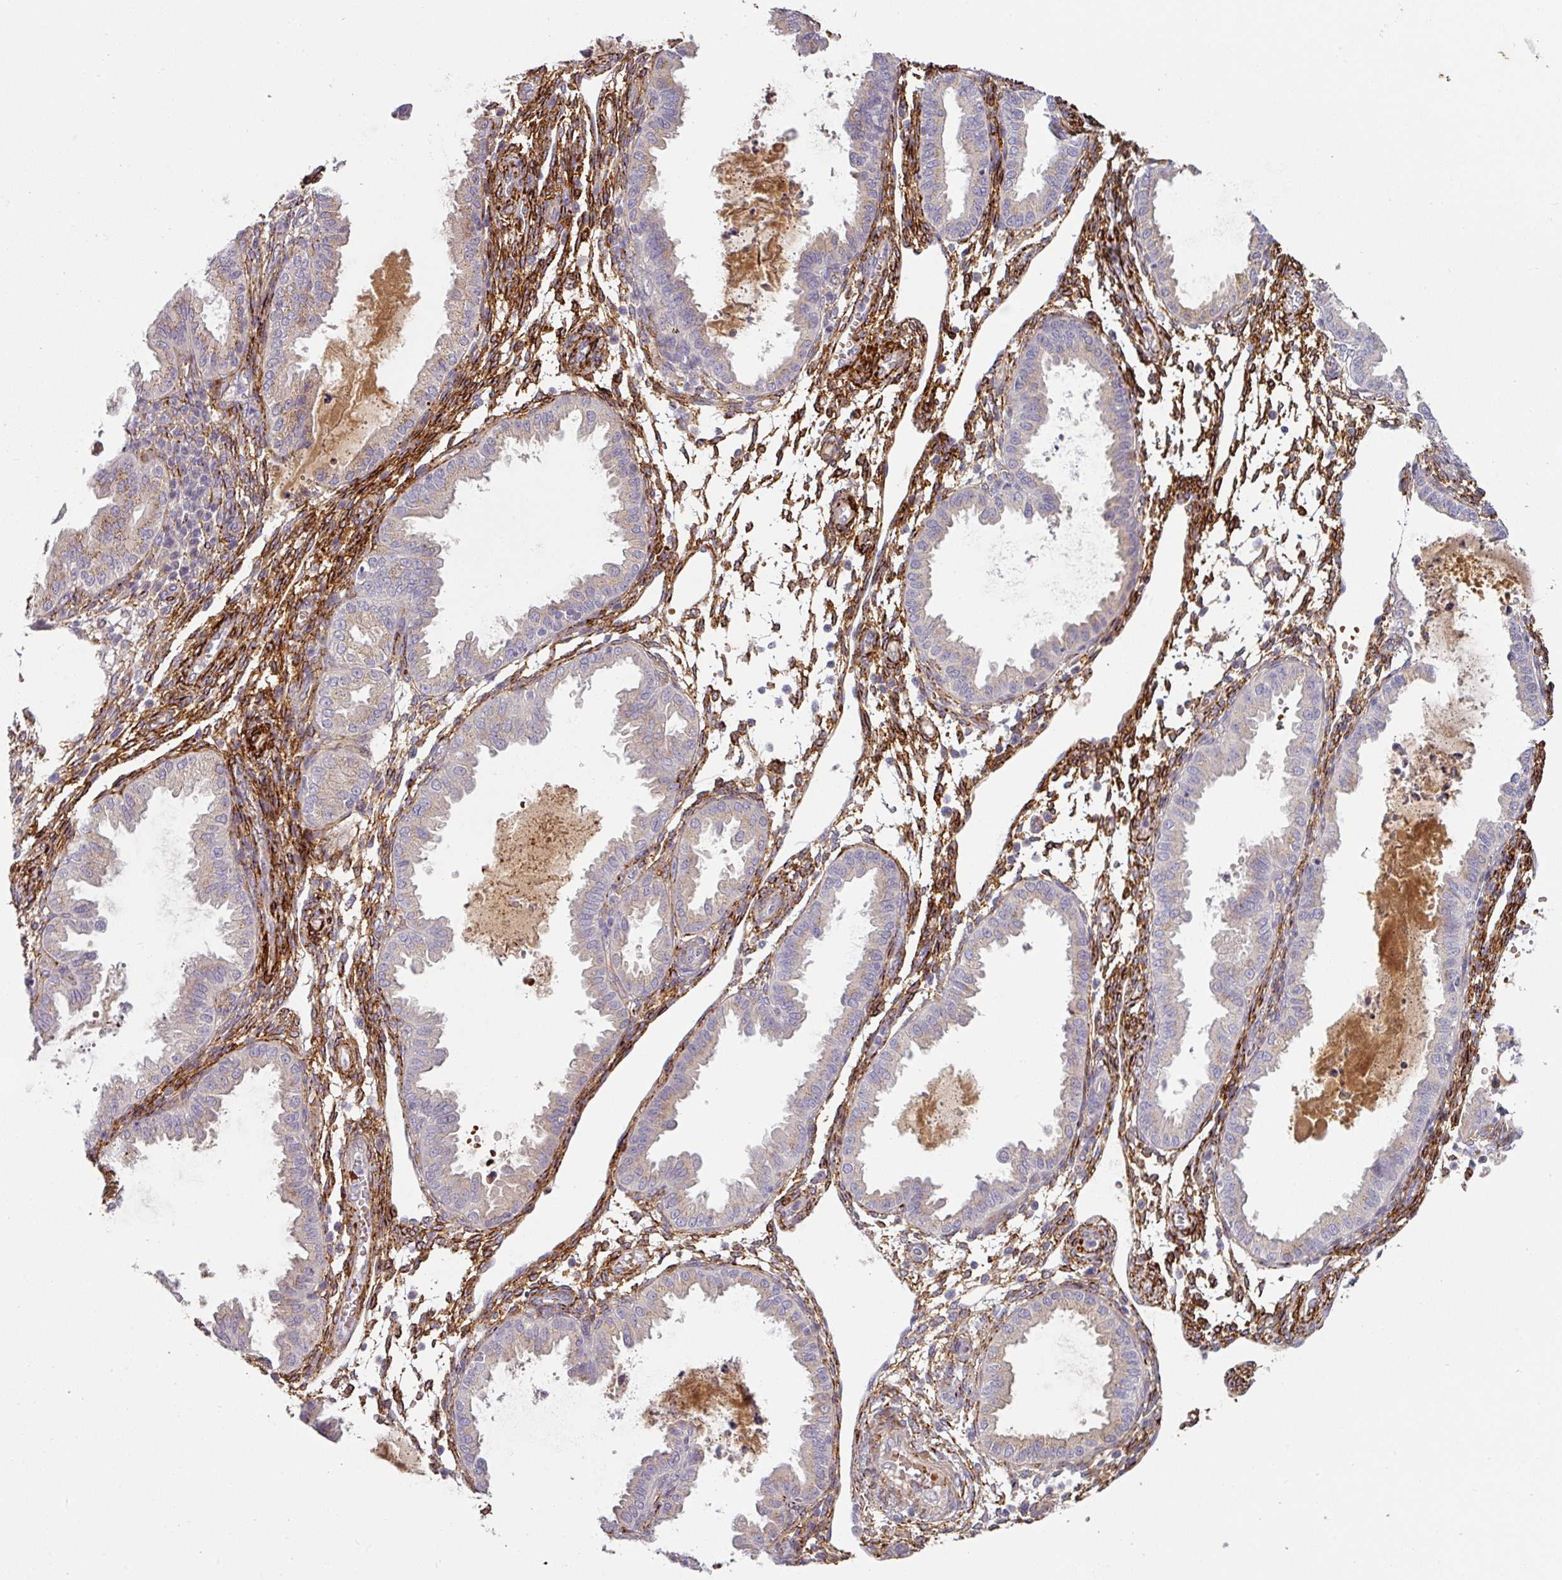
{"staining": {"intensity": "strong", "quantity": "<25%", "location": "cytoplasmic/membranous"}, "tissue": "endometrium", "cell_type": "Cells in endometrial stroma", "image_type": "normal", "snomed": [{"axis": "morphology", "description": "Normal tissue, NOS"}, {"axis": "topography", "description": "Endometrium"}], "caption": "A medium amount of strong cytoplasmic/membranous expression is seen in approximately <25% of cells in endometrial stroma in normal endometrium.", "gene": "PRODH2", "patient": {"sex": "female", "age": 33}}